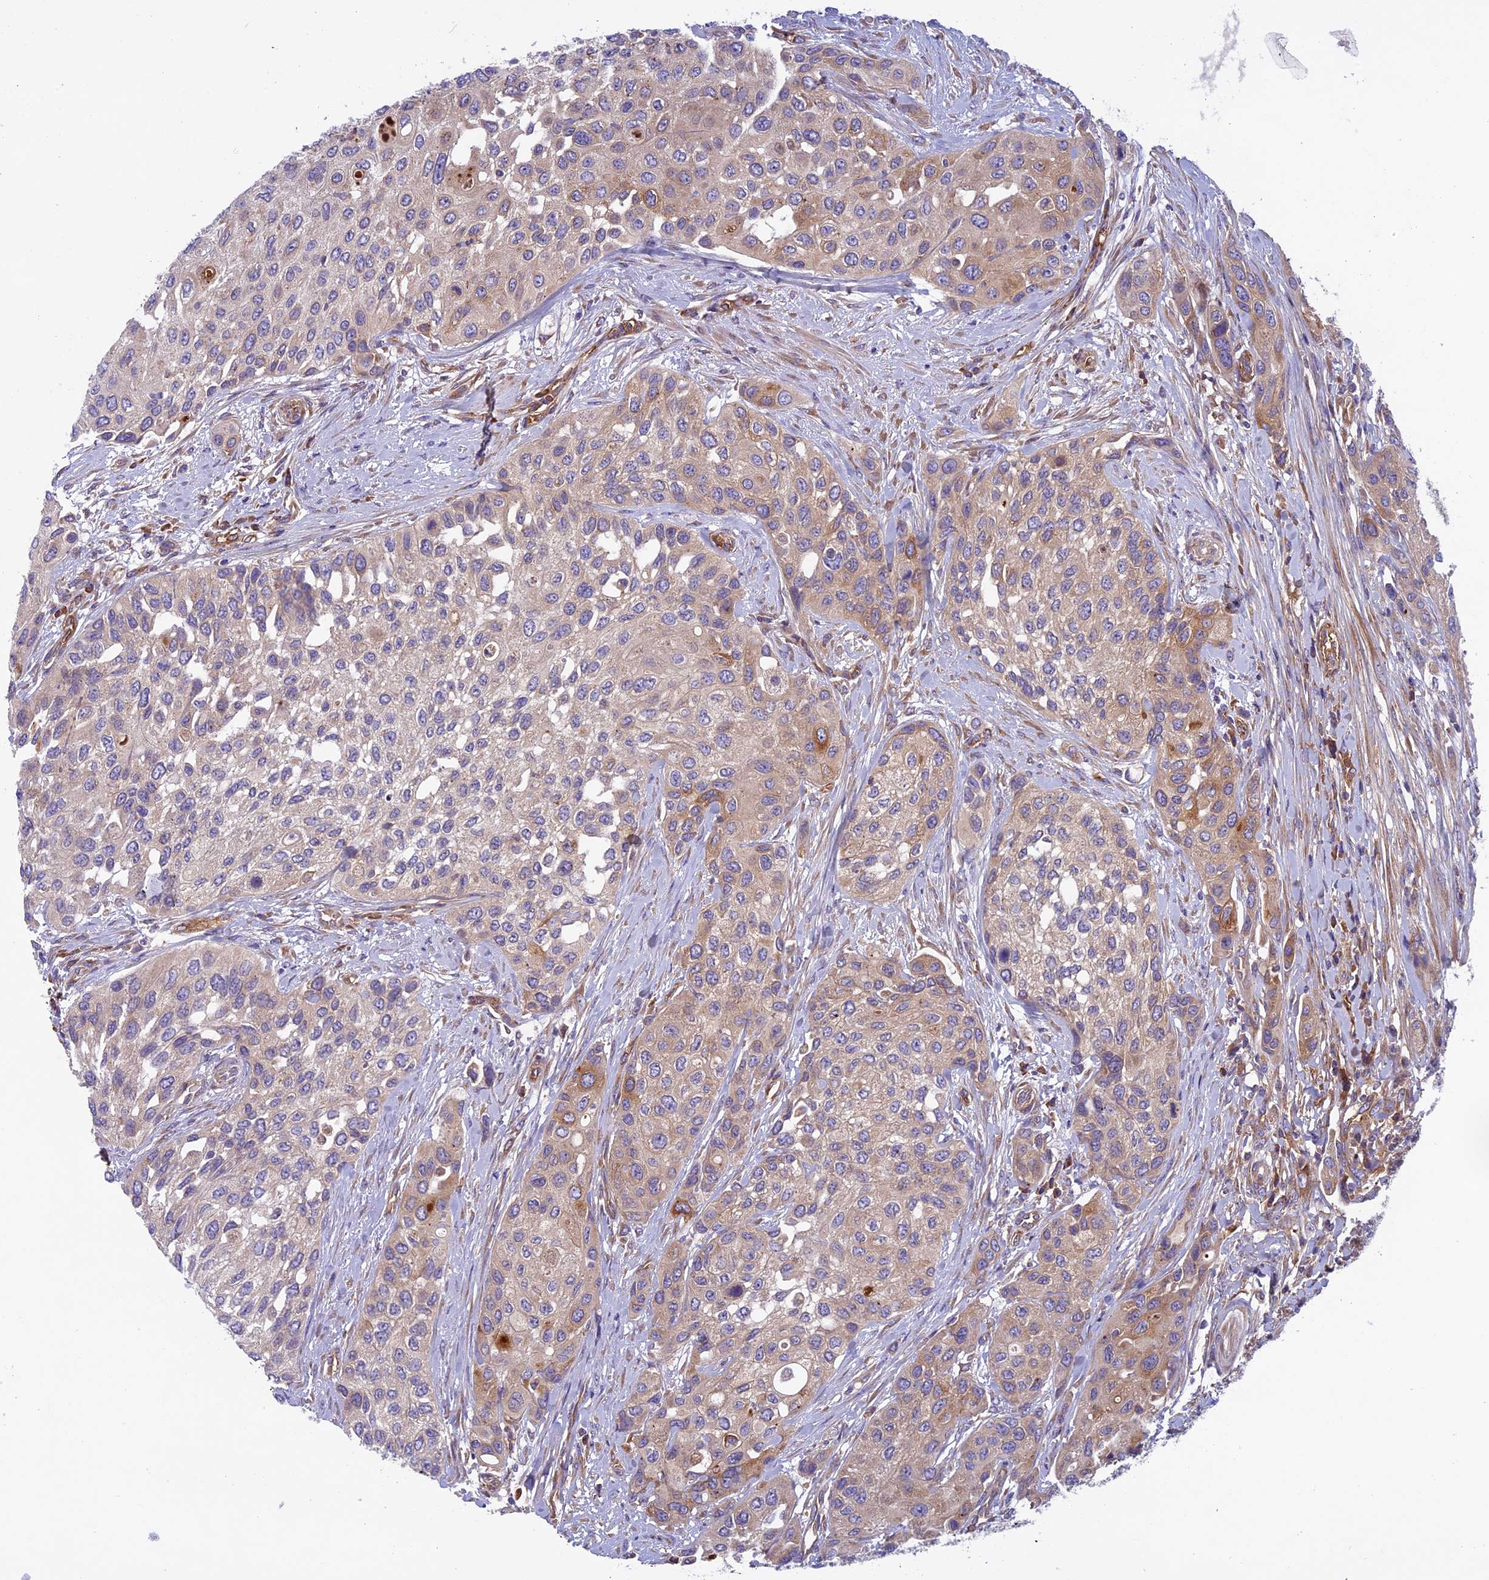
{"staining": {"intensity": "moderate", "quantity": "<25%", "location": "cytoplasmic/membranous"}, "tissue": "urothelial cancer", "cell_type": "Tumor cells", "image_type": "cancer", "snomed": [{"axis": "morphology", "description": "Normal tissue, NOS"}, {"axis": "morphology", "description": "Urothelial carcinoma, High grade"}, {"axis": "topography", "description": "Vascular tissue"}, {"axis": "topography", "description": "Urinary bladder"}], "caption": "Immunohistochemical staining of human urothelial cancer shows low levels of moderate cytoplasmic/membranous protein expression in approximately <25% of tumor cells.", "gene": "DCTN5", "patient": {"sex": "female", "age": 56}}